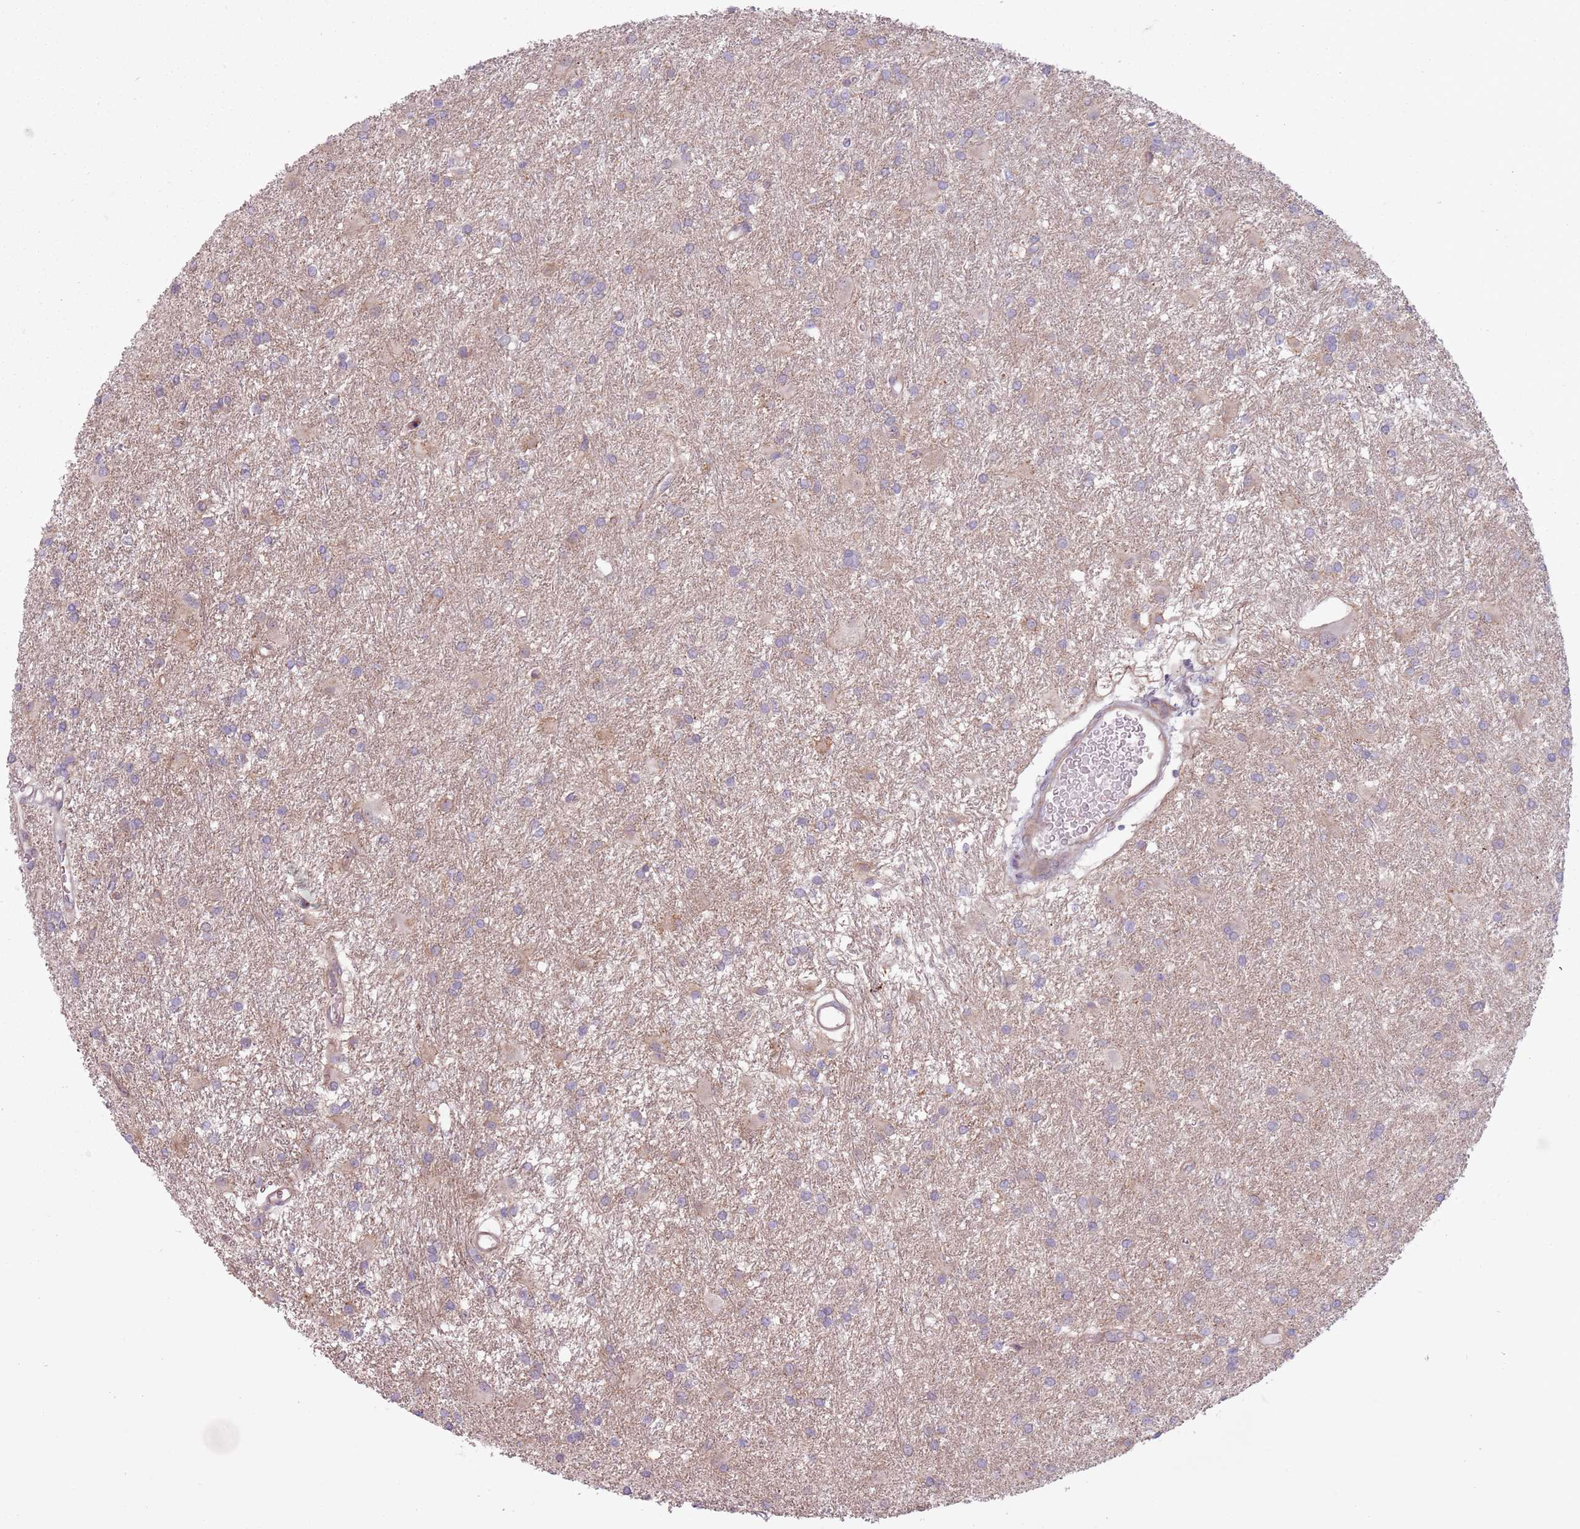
{"staining": {"intensity": "negative", "quantity": "none", "location": "none"}, "tissue": "glioma", "cell_type": "Tumor cells", "image_type": "cancer", "snomed": [{"axis": "morphology", "description": "Glioma, malignant, High grade"}, {"axis": "topography", "description": "Brain"}], "caption": "There is no significant staining in tumor cells of malignant glioma (high-grade).", "gene": "CCDC150", "patient": {"sex": "female", "age": 50}}